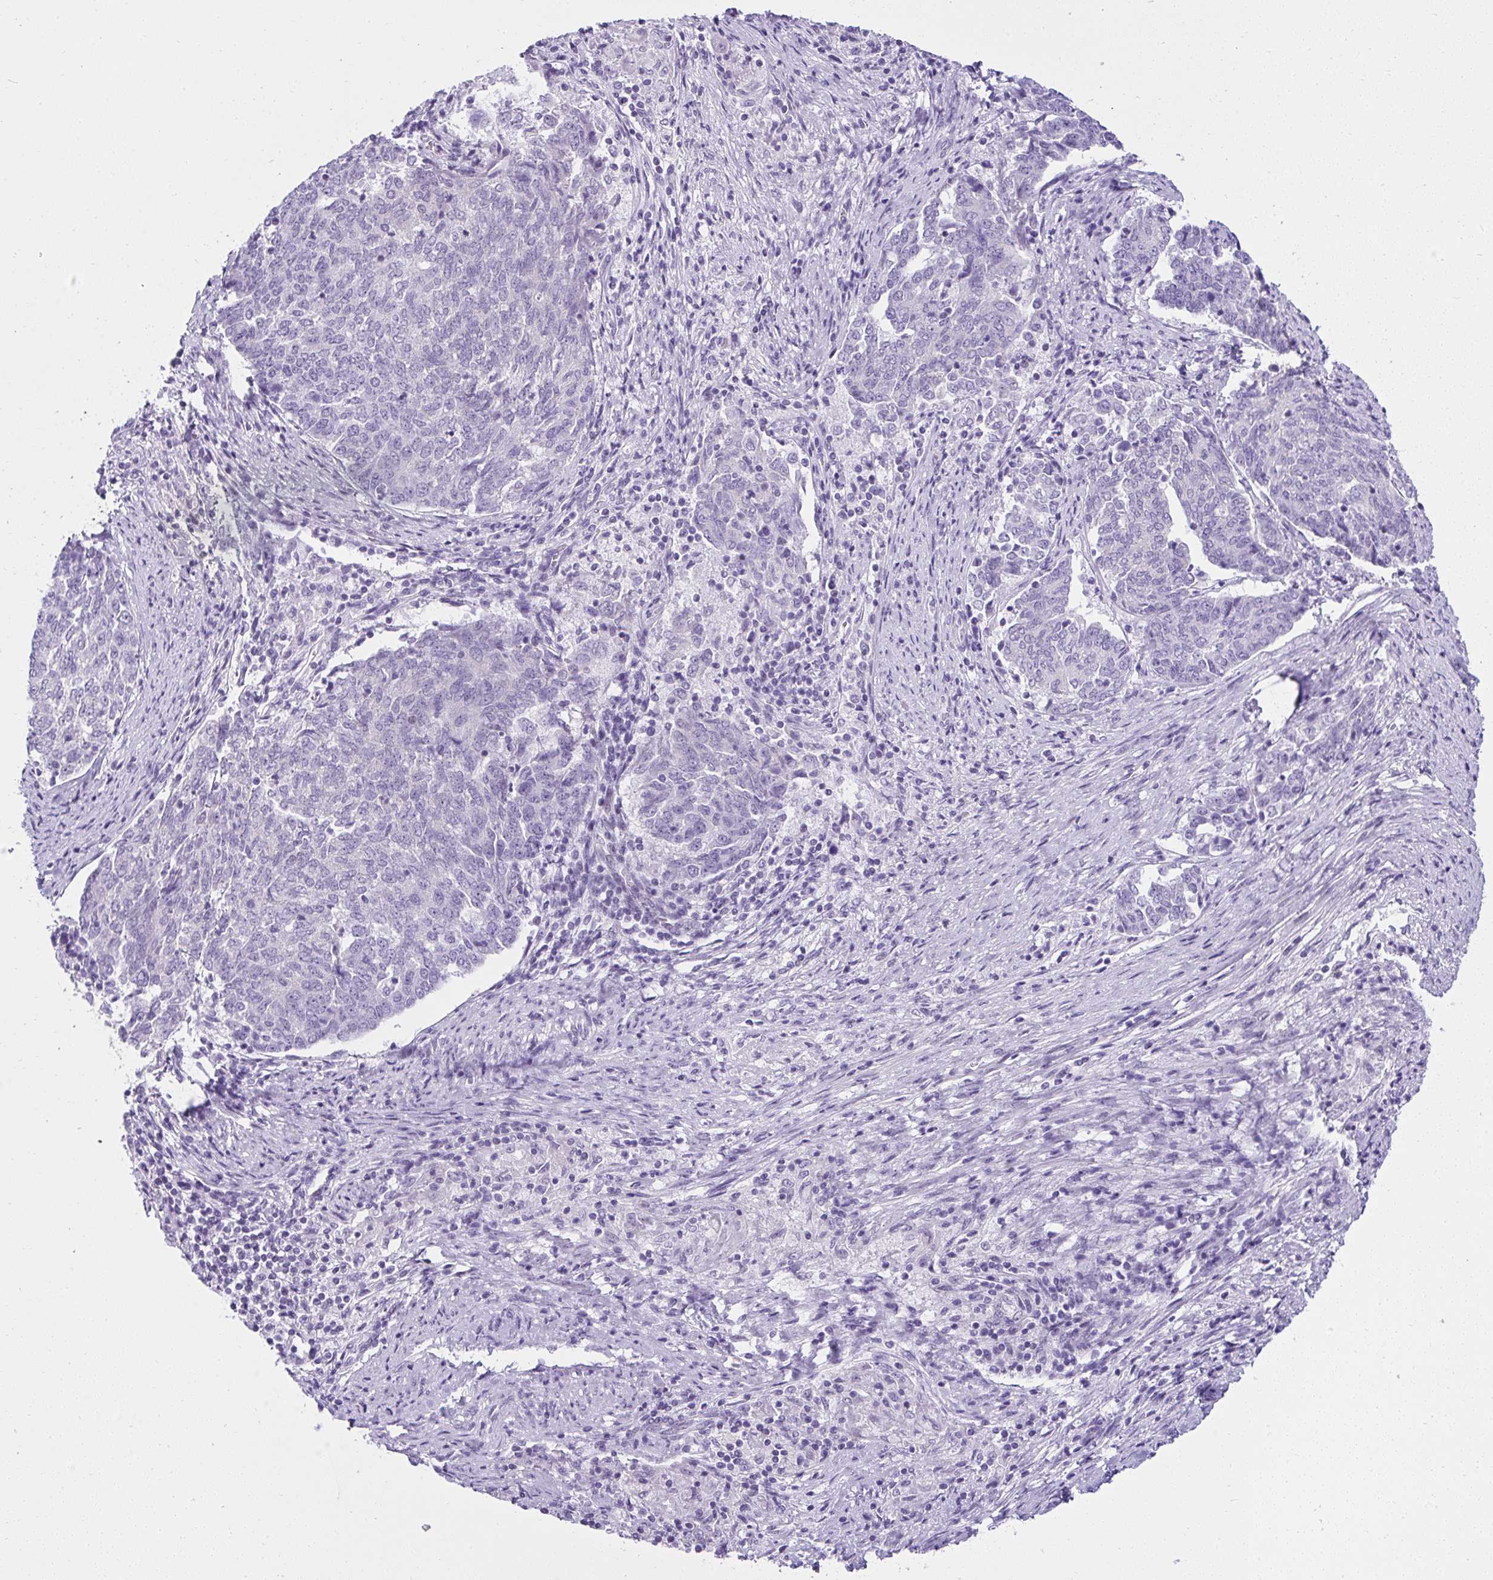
{"staining": {"intensity": "negative", "quantity": "none", "location": "none"}, "tissue": "endometrial cancer", "cell_type": "Tumor cells", "image_type": "cancer", "snomed": [{"axis": "morphology", "description": "Adenocarcinoma, NOS"}, {"axis": "topography", "description": "Endometrium"}], "caption": "Image shows no protein staining in tumor cells of endometrial adenocarcinoma tissue.", "gene": "RNF183", "patient": {"sex": "female", "age": 80}}